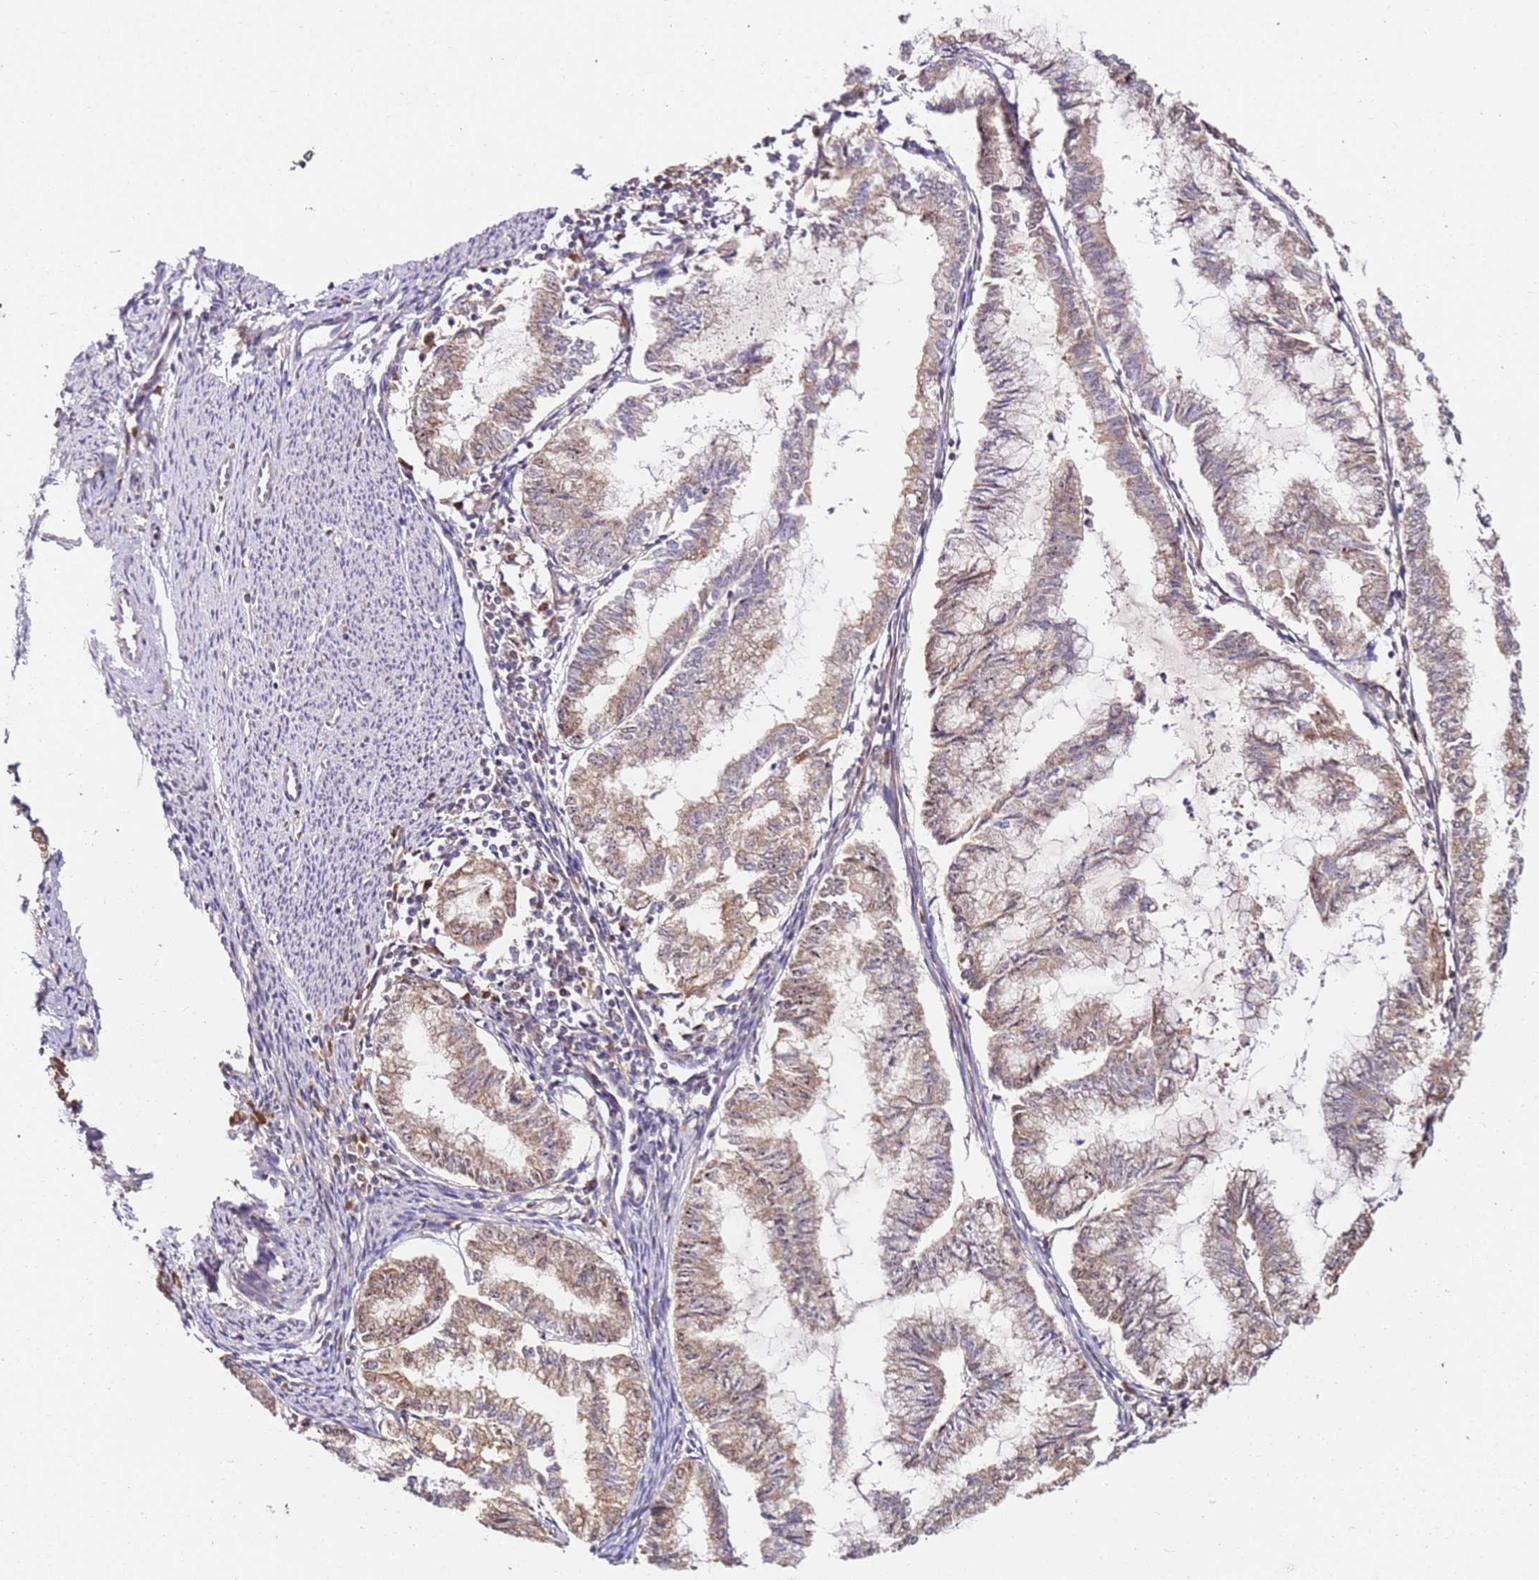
{"staining": {"intensity": "moderate", "quantity": ">75%", "location": "cytoplasmic/membranous"}, "tissue": "endometrial cancer", "cell_type": "Tumor cells", "image_type": "cancer", "snomed": [{"axis": "morphology", "description": "Adenocarcinoma, NOS"}, {"axis": "topography", "description": "Endometrium"}], "caption": "Protein staining of endometrial adenocarcinoma tissue demonstrates moderate cytoplasmic/membranous expression in approximately >75% of tumor cells.", "gene": "DDX27", "patient": {"sex": "female", "age": 79}}